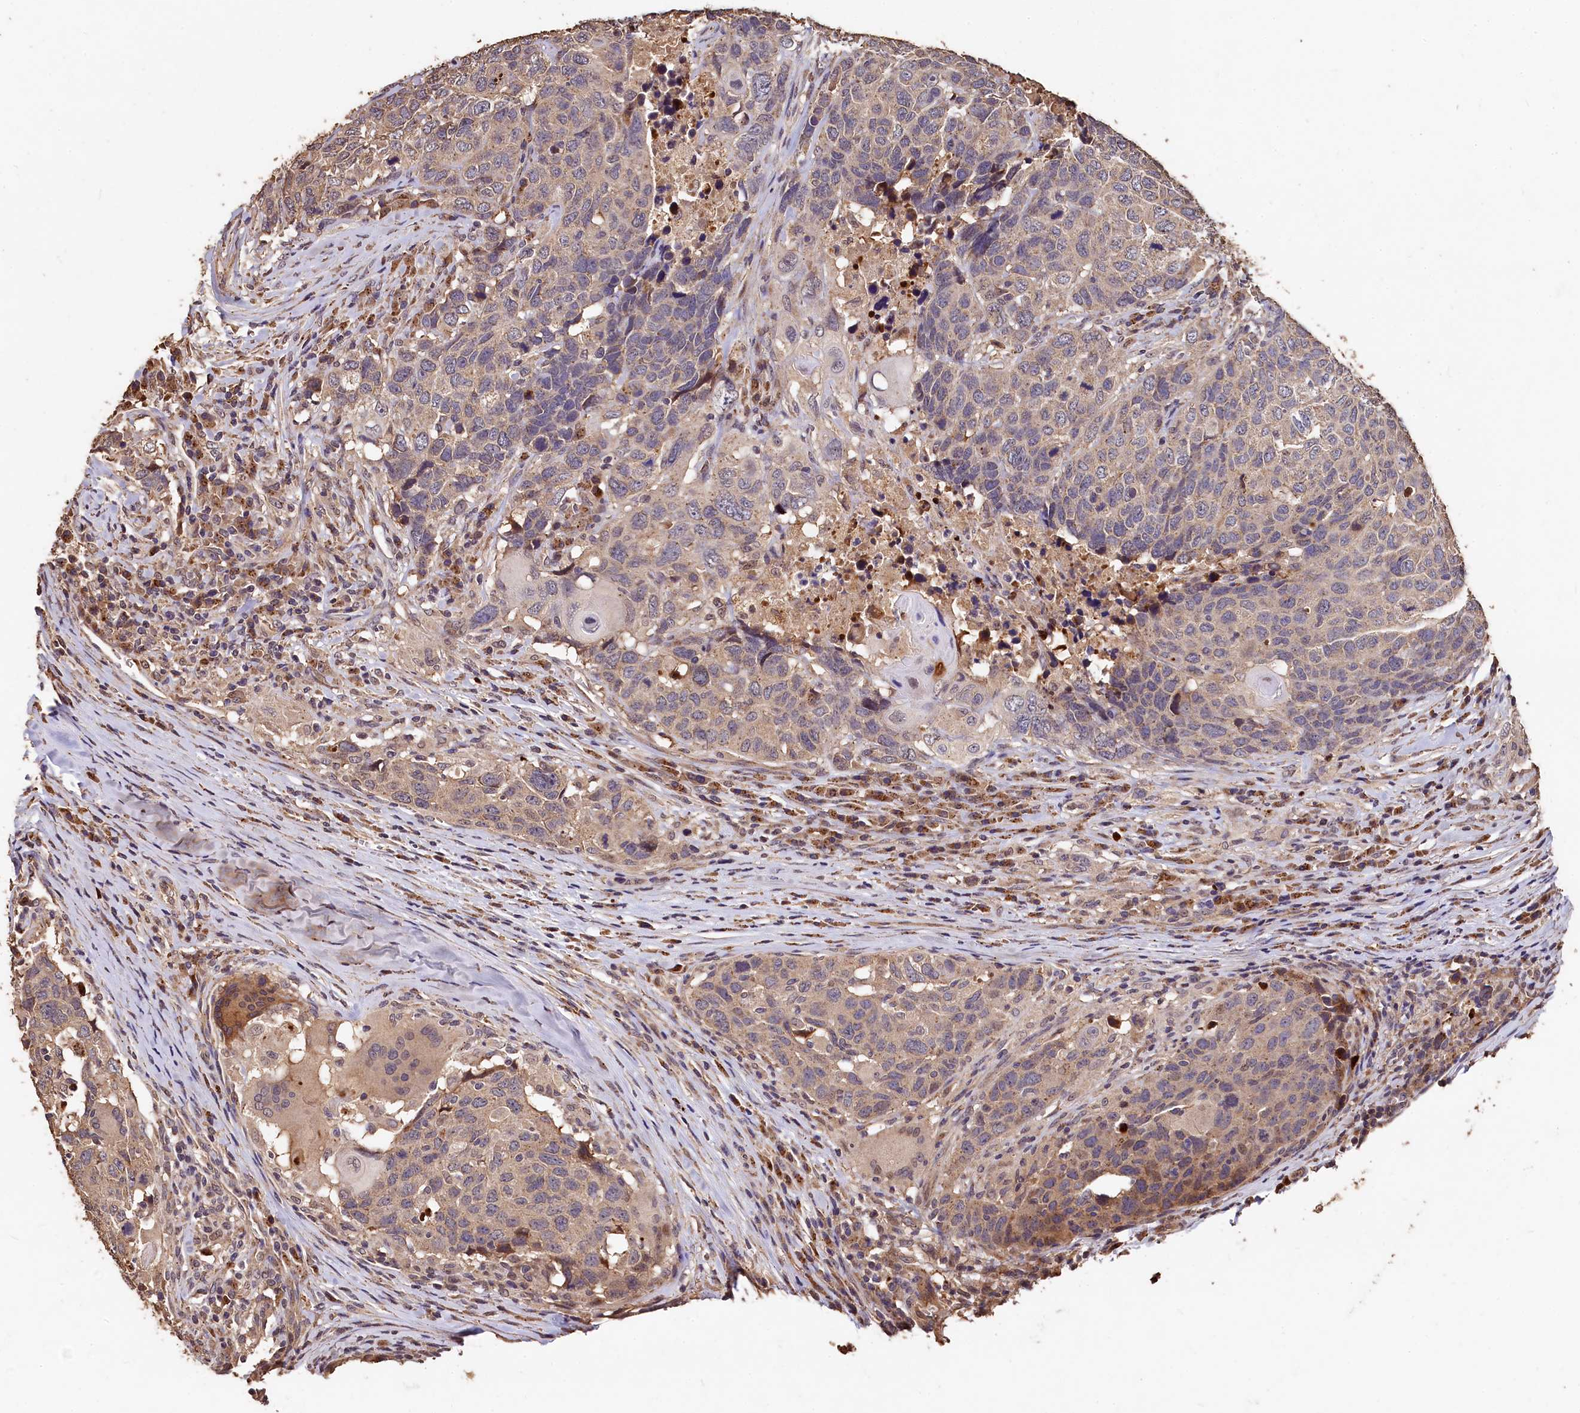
{"staining": {"intensity": "weak", "quantity": "25%-75%", "location": "cytoplasmic/membranous"}, "tissue": "head and neck cancer", "cell_type": "Tumor cells", "image_type": "cancer", "snomed": [{"axis": "morphology", "description": "Squamous cell carcinoma, NOS"}, {"axis": "topography", "description": "Head-Neck"}], "caption": "Weak cytoplasmic/membranous expression for a protein is present in approximately 25%-75% of tumor cells of head and neck squamous cell carcinoma using immunohistochemistry.", "gene": "LSM4", "patient": {"sex": "male", "age": 66}}